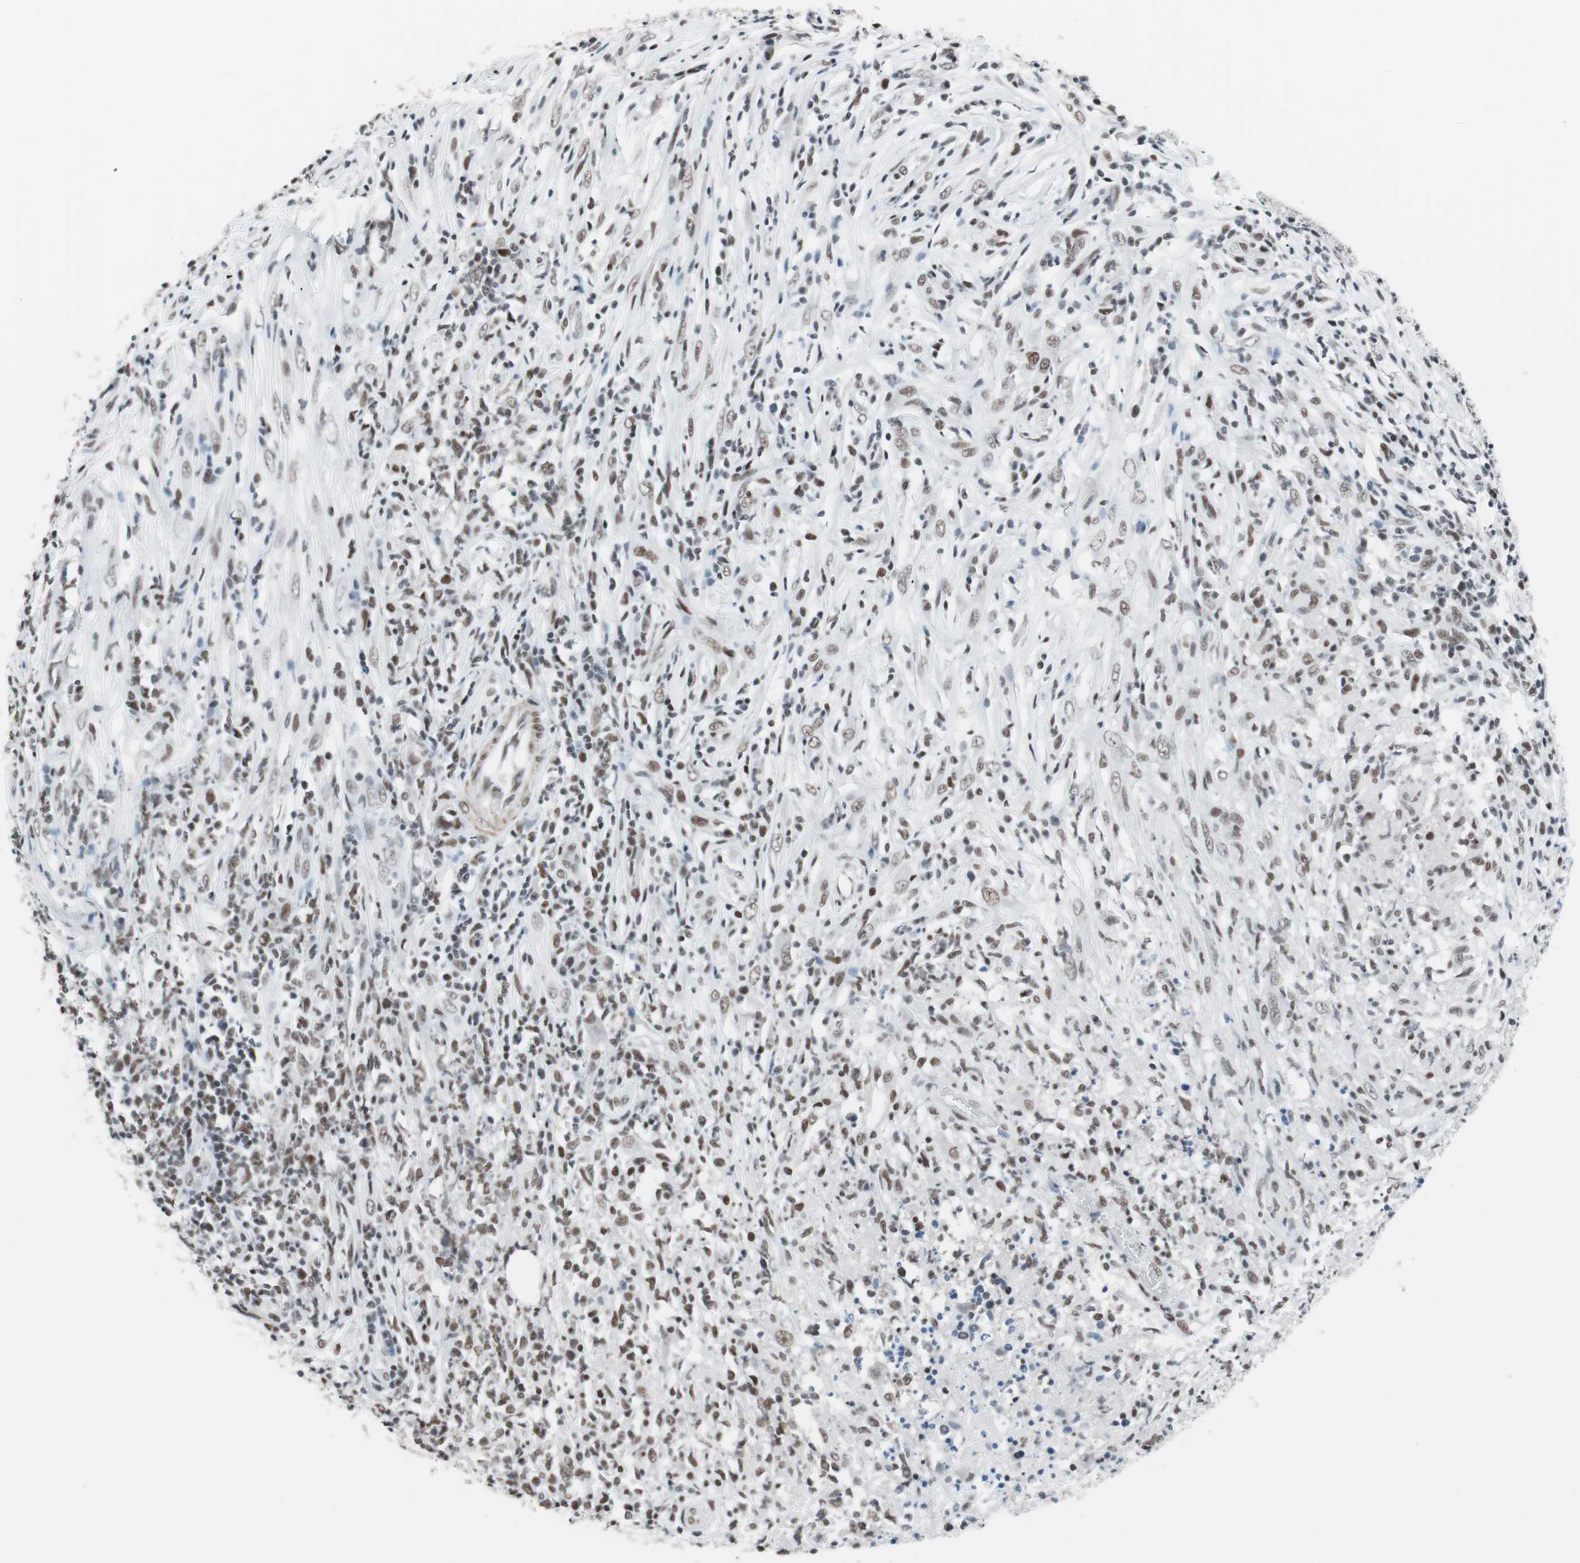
{"staining": {"intensity": "strong", "quantity": ">75%", "location": "nuclear"}, "tissue": "lymphoma", "cell_type": "Tumor cells", "image_type": "cancer", "snomed": [{"axis": "morphology", "description": "Malignant lymphoma, non-Hodgkin's type, High grade"}, {"axis": "topography", "description": "Lymph node"}], "caption": "Immunohistochemical staining of high-grade malignant lymphoma, non-Hodgkin's type shows high levels of strong nuclear positivity in about >75% of tumor cells.", "gene": "ARID1A", "patient": {"sex": "female", "age": 84}}